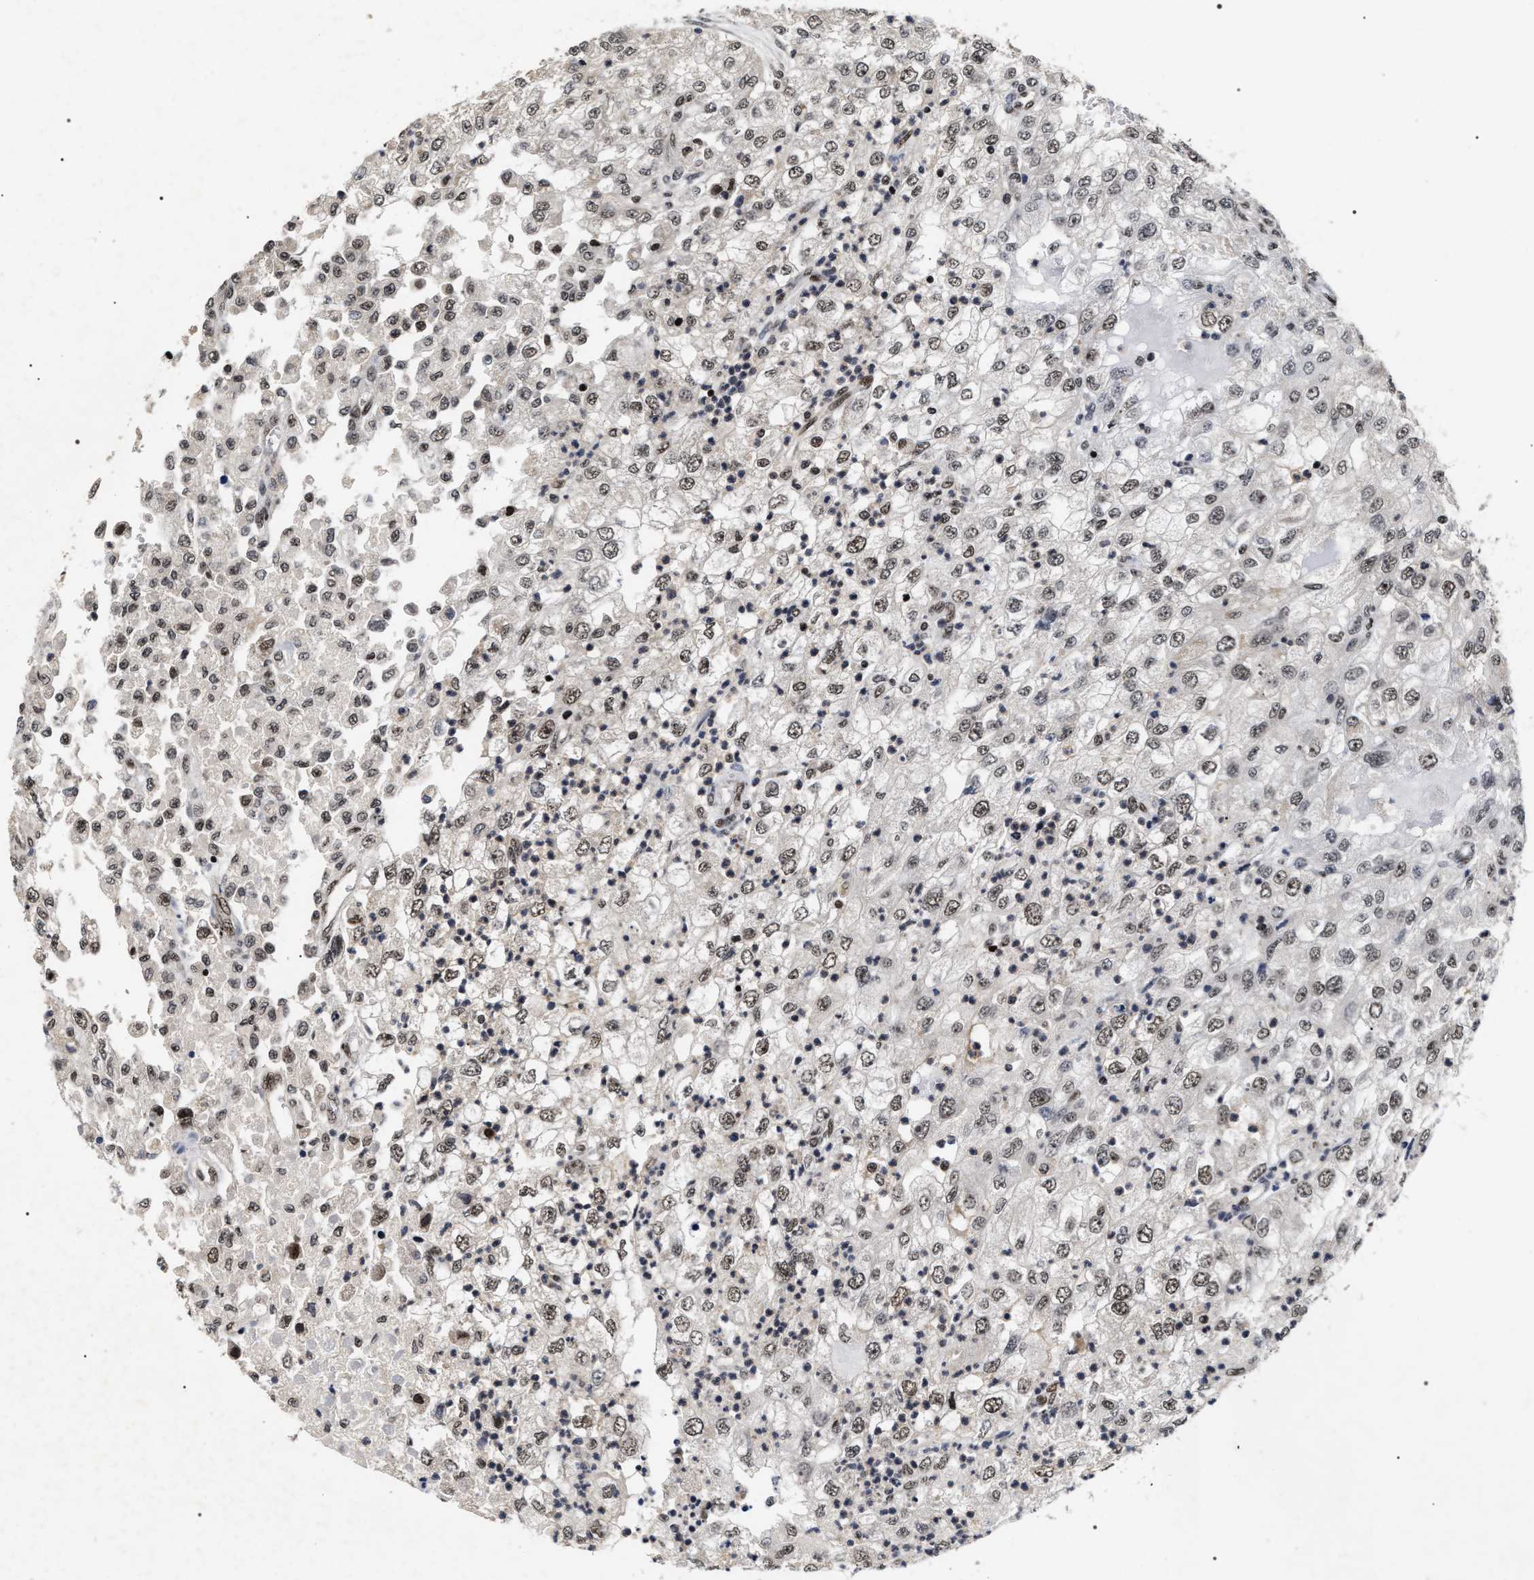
{"staining": {"intensity": "moderate", "quantity": ">75%", "location": "nuclear"}, "tissue": "renal cancer", "cell_type": "Tumor cells", "image_type": "cancer", "snomed": [{"axis": "morphology", "description": "Adenocarcinoma, NOS"}, {"axis": "topography", "description": "Kidney"}], "caption": "An IHC image of tumor tissue is shown. Protein staining in brown highlights moderate nuclear positivity in renal adenocarcinoma within tumor cells.", "gene": "RRP1B", "patient": {"sex": "female", "age": 54}}